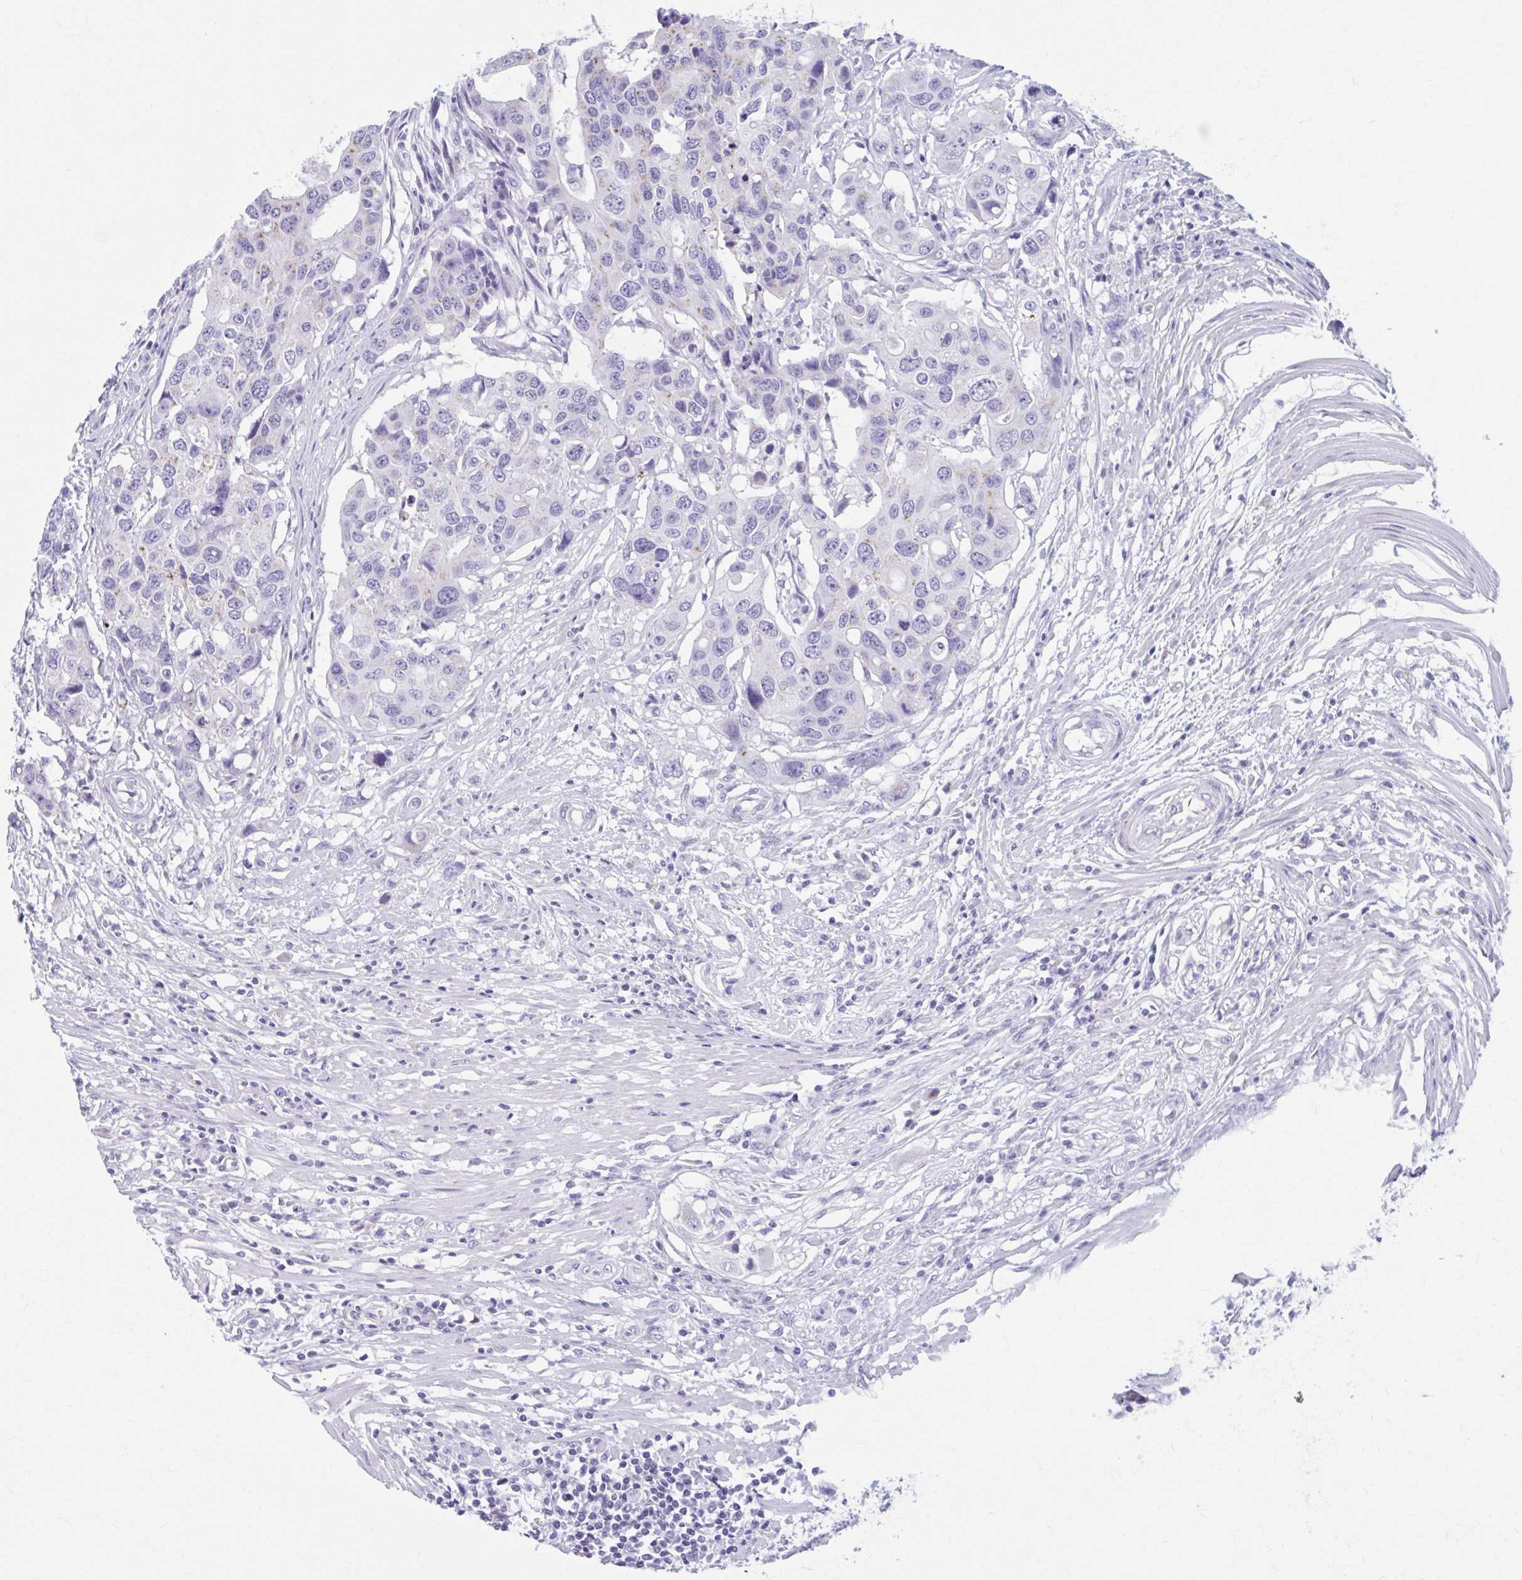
{"staining": {"intensity": "negative", "quantity": "none", "location": "none"}, "tissue": "colorectal cancer", "cell_type": "Tumor cells", "image_type": "cancer", "snomed": [{"axis": "morphology", "description": "Adenocarcinoma, NOS"}, {"axis": "topography", "description": "Colon"}], "caption": "This is an immunohistochemistry (IHC) image of adenocarcinoma (colorectal). There is no expression in tumor cells.", "gene": "KCNE2", "patient": {"sex": "male", "age": 77}}